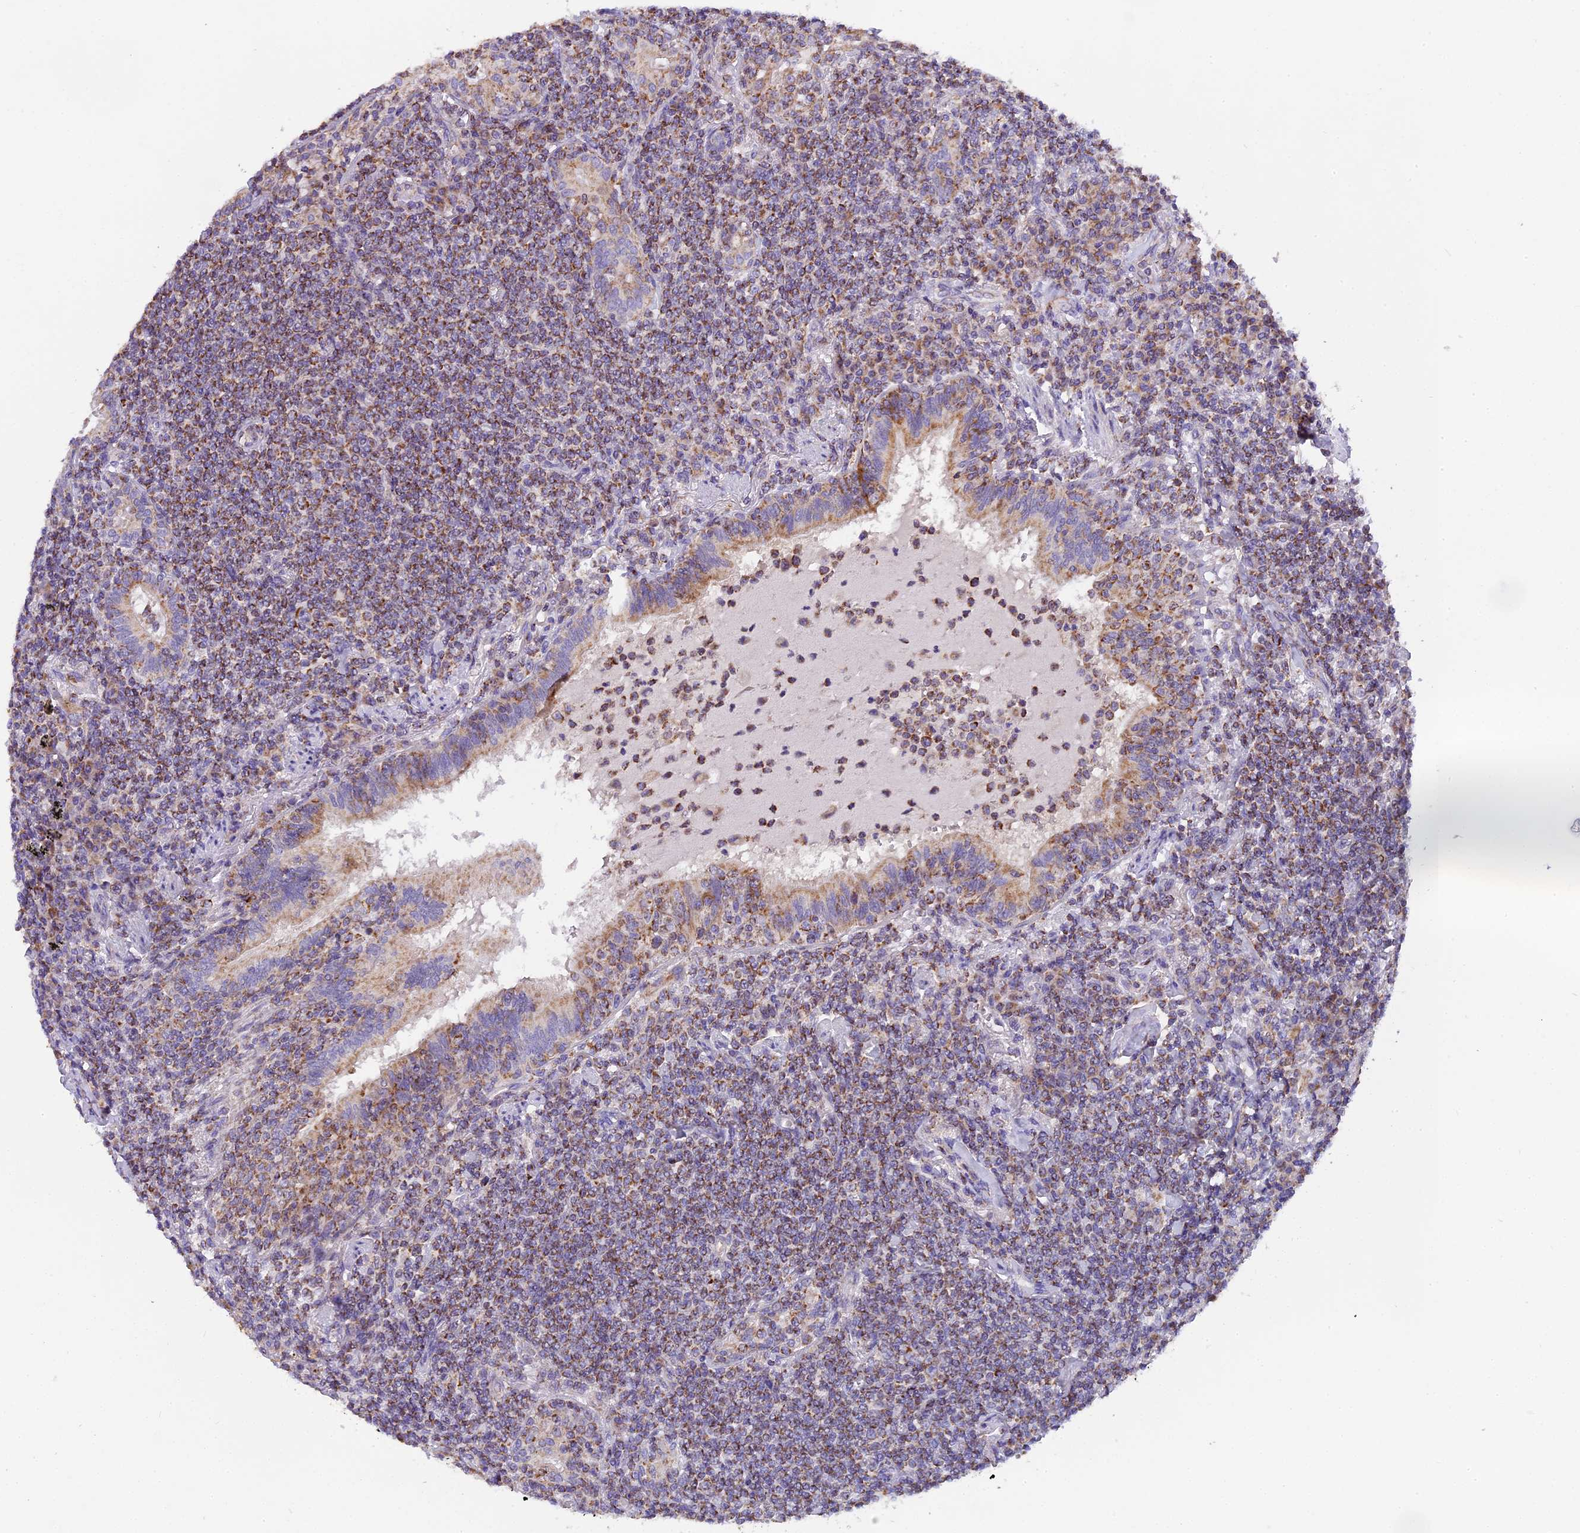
{"staining": {"intensity": "moderate", "quantity": ">75%", "location": "cytoplasmic/membranous"}, "tissue": "lymphoma", "cell_type": "Tumor cells", "image_type": "cancer", "snomed": [{"axis": "morphology", "description": "Malignant lymphoma, non-Hodgkin's type, Low grade"}, {"axis": "topography", "description": "Lung"}], "caption": "This micrograph reveals lymphoma stained with immunohistochemistry to label a protein in brown. The cytoplasmic/membranous of tumor cells show moderate positivity for the protein. Nuclei are counter-stained blue.", "gene": "MGME1", "patient": {"sex": "female", "age": 71}}